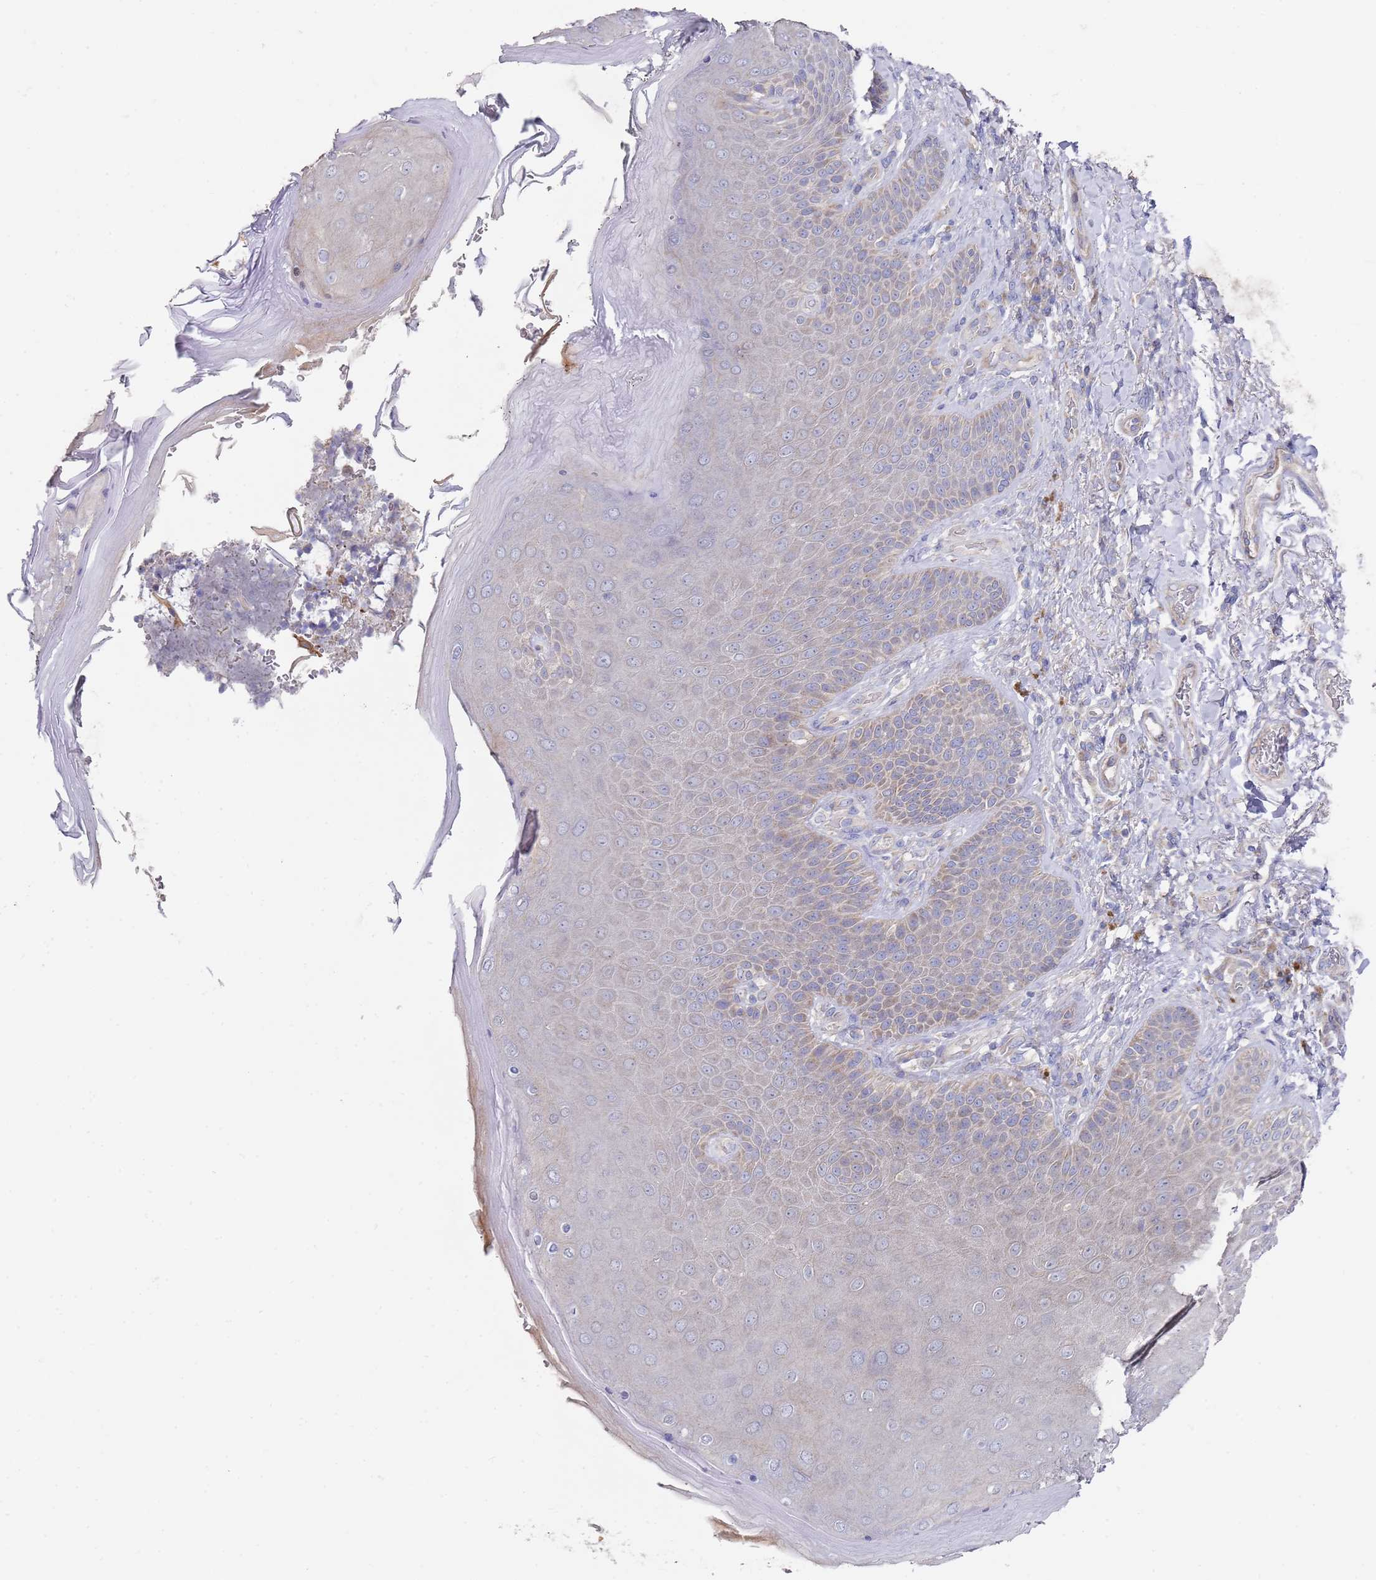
{"staining": {"intensity": "weak", "quantity": "<25%", "location": "cytoplasmic/membranous"}, "tissue": "skin", "cell_type": "Epidermal cells", "image_type": "normal", "snomed": [{"axis": "morphology", "description": "Normal tissue, NOS"}, {"axis": "topography", "description": "Anal"}], "caption": "Photomicrograph shows no protein expression in epidermal cells of unremarkable skin. (IHC, brightfield microscopy, high magnification).", "gene": "SCAPER", "patient": {"sex": "female", "age": 89}}